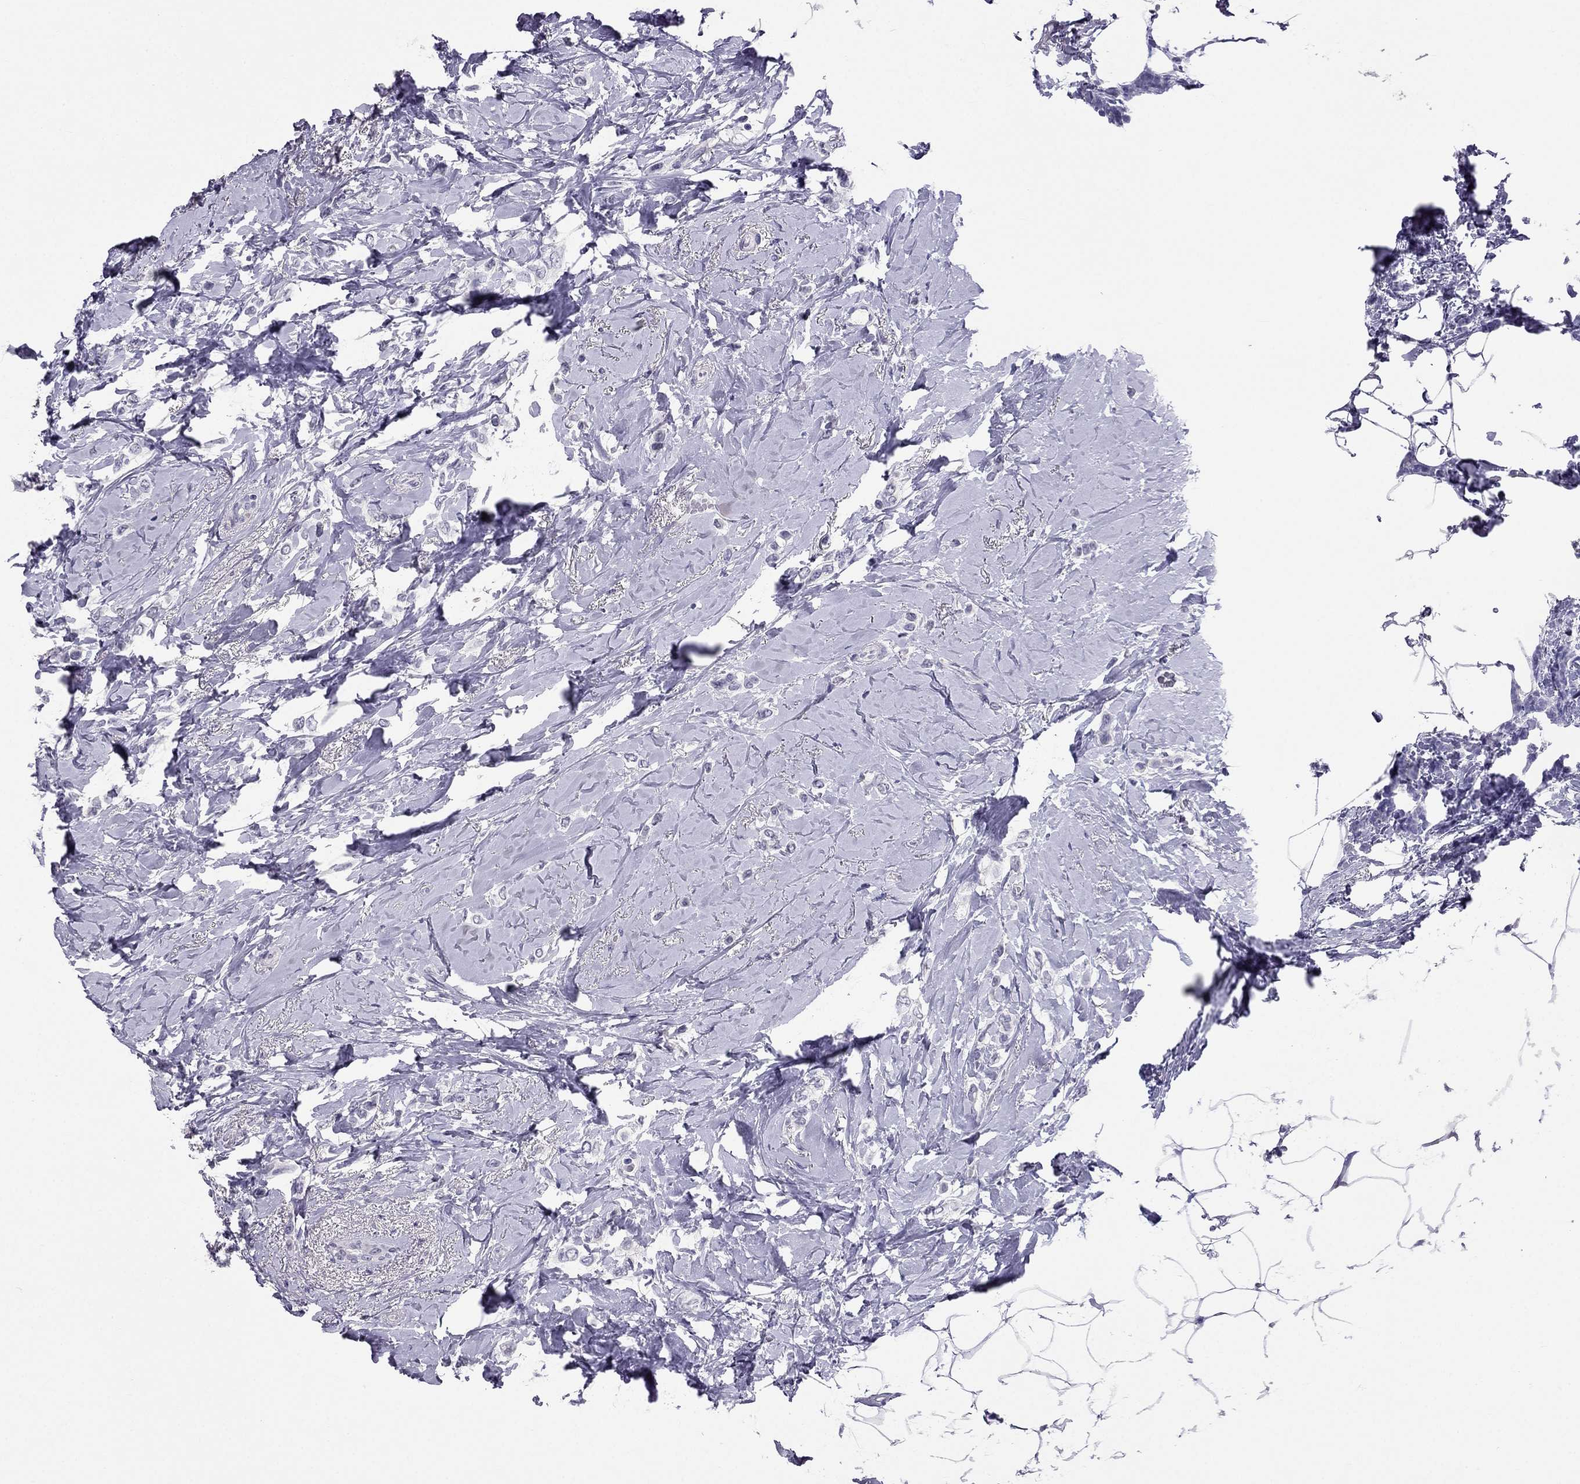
{"staining": {"intensity": "negative", "quantity": "none", "location": "none"}, "tissue": "breast cancer", "cell_type": "Tumor cells", "image_type": "cancer", "snomed": [{"axis": "morphology", "description": "Duct carcinoma"}, {"axis": "topography", "description": "Breast"}], "caption": "Immunohistochemistry (IHC) image of neoplastic tissue: human invasive ductal carcinoma (breast) stained with DAB (3,3'-diaminobenzidine) demonstrates no significant protein staining in tumor cells.", "gene": "CROCC2", "patient": {"sex": "female", "age": 40}}